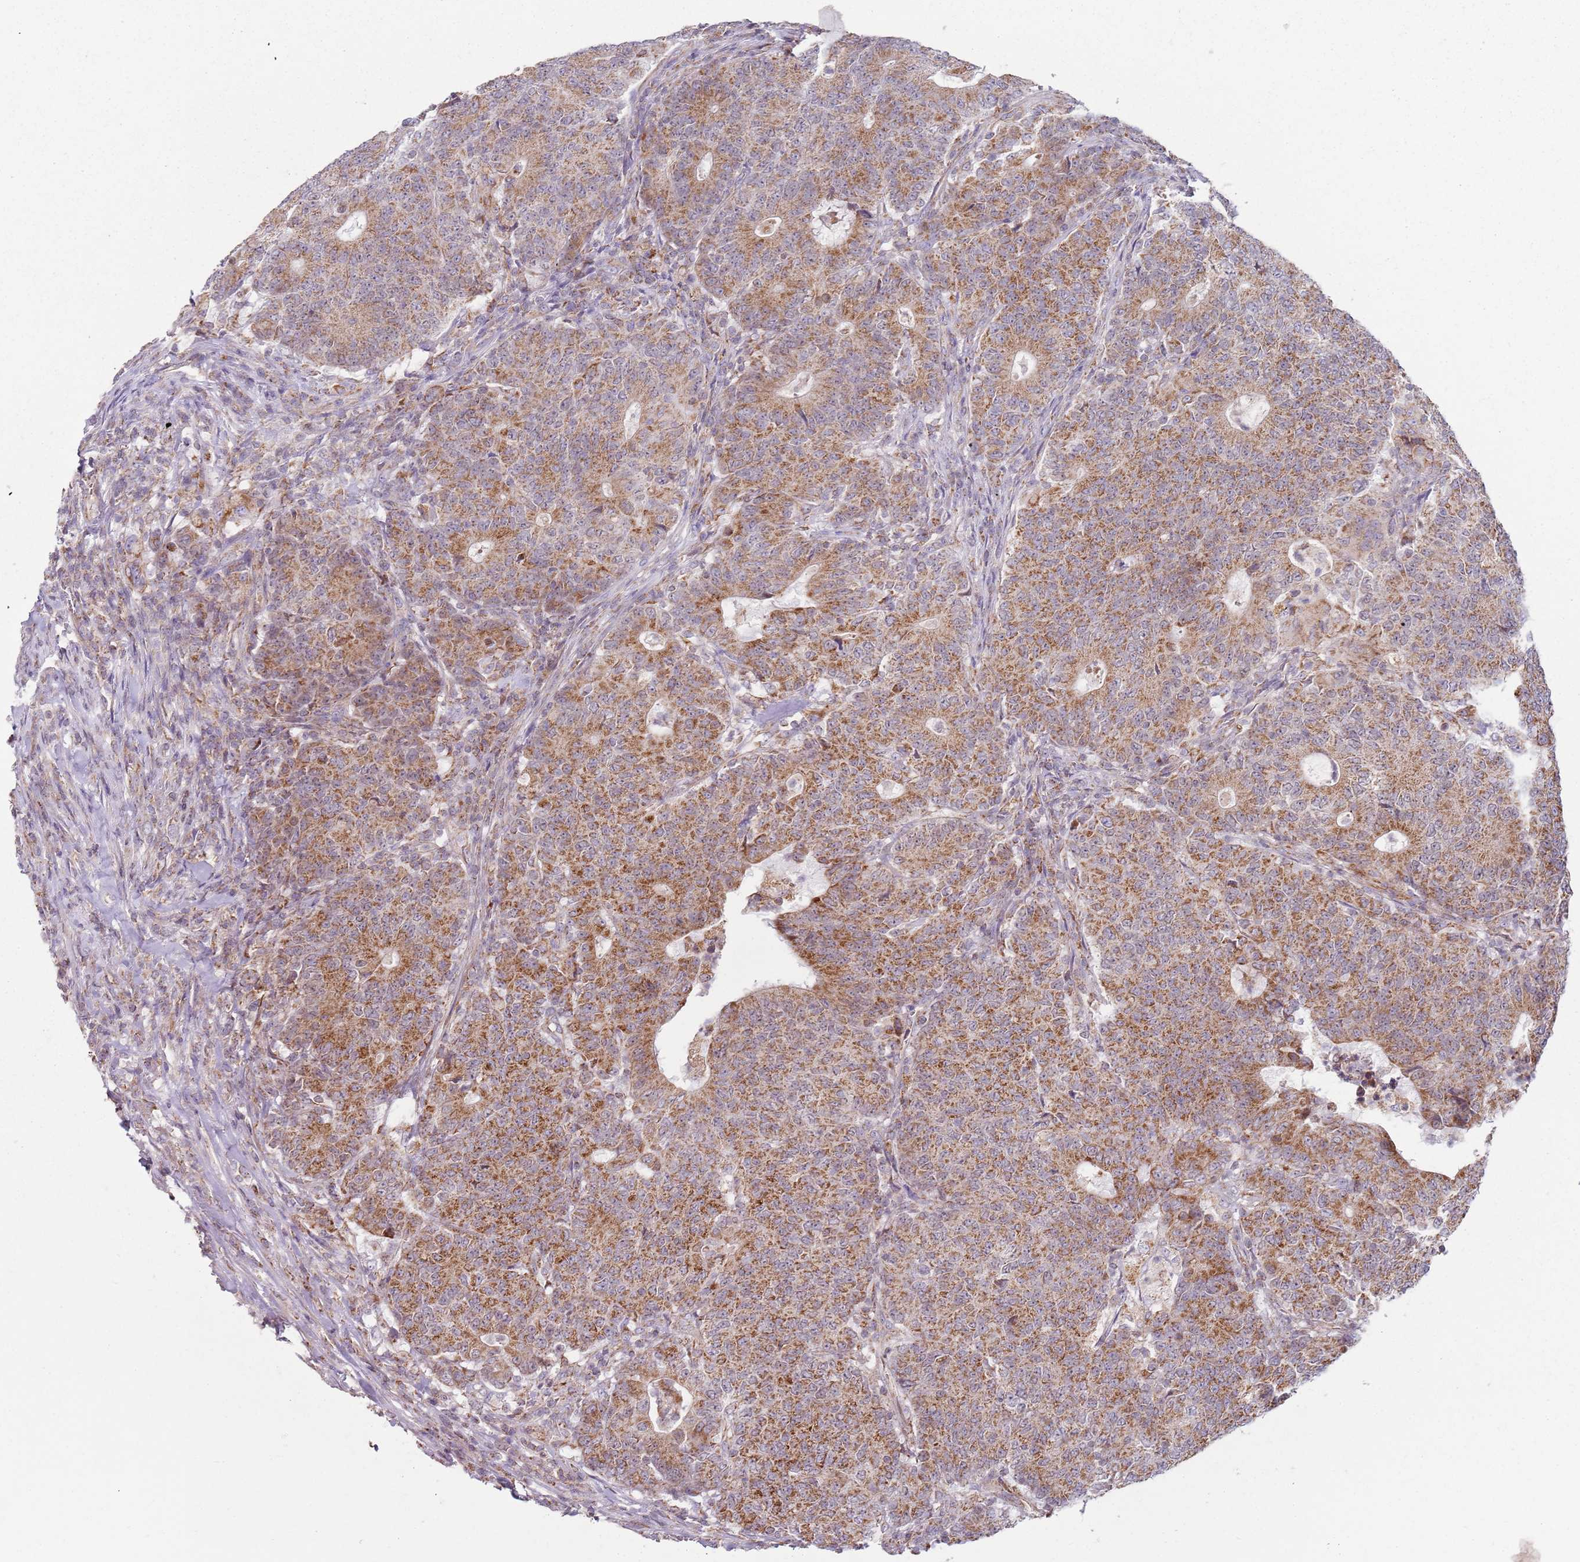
{"staining": {"intensity": "moderate", "quantity": ">75%", "location": "cytoplasmic/membranous"}, "tissue": "colorectal cancer", "cell_type": "Tumor cells", "image_type": "cancer", "snomed": [{"axis": "morphology", "description": "Adenocarcinoma, NOS"}, {"axis": "topography", "description": "Colon"}], "caption": "Adenocarcinoma (colorectal) stained with a brown dye displays moderate cytoplasmic/membranous positive positivity in approximately >75% of tumor cells.", "gene": "GAS8", "patient": {"sex": "female", "age": 75}}